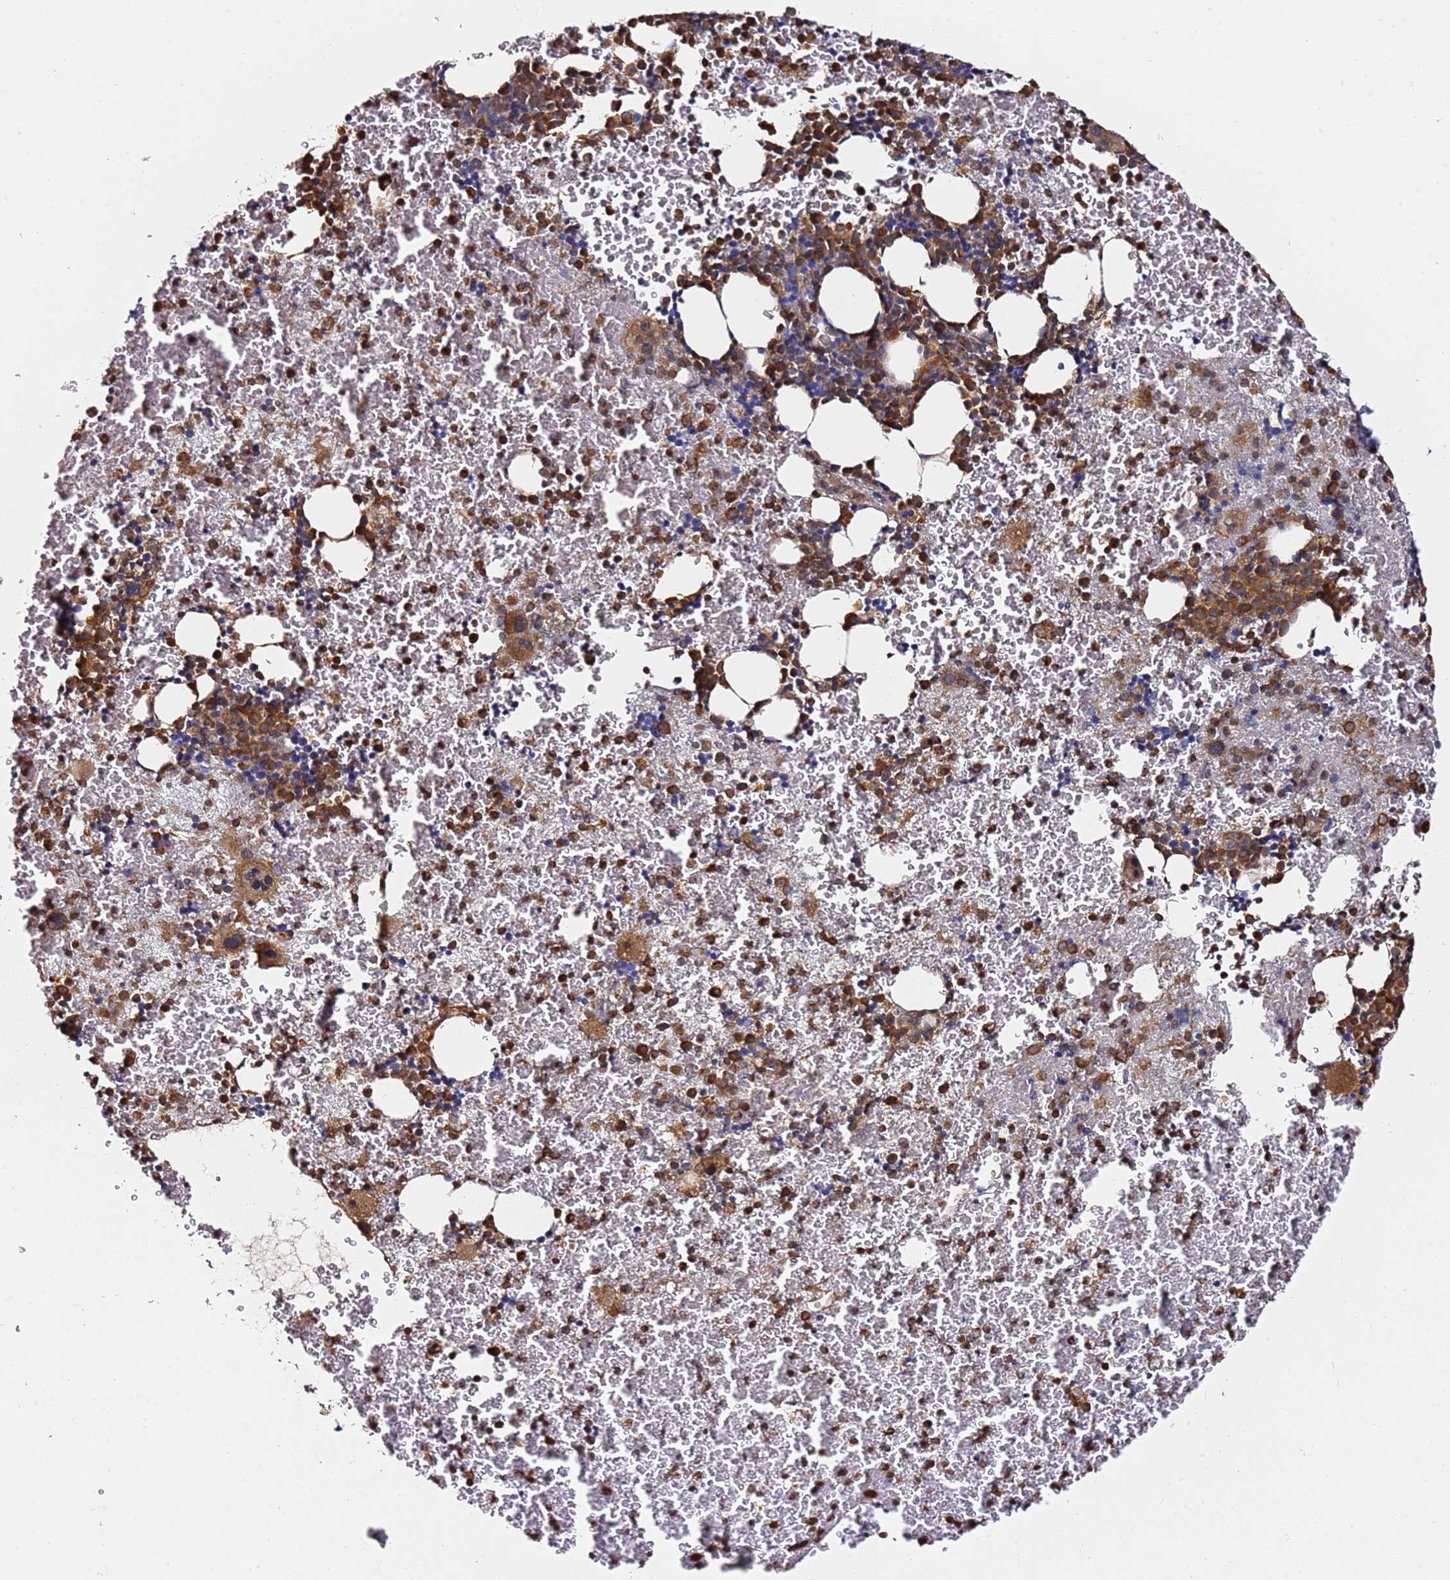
{"staining": {"intensity": "moderate", "quantity": "25%-75%", "location": "cytoplasmic/membranous"}, "tissue": "bone marrow", "cell_type": "Hematopoietic cells", "image_type": "normal", "snomed": [{"axis": "morphology", "description": "Normal tissue, NOS"}, {"axis": "topography", "description": "Bone marrow"}], "caption": "Protein staining of normal bone marrow shows moderate cytoplasmic/membranous staining in approximately 25%-75% of hematopoietic cells.", "gene": "PRKAB2", "patient": {"sex": "male", "age": 11}}